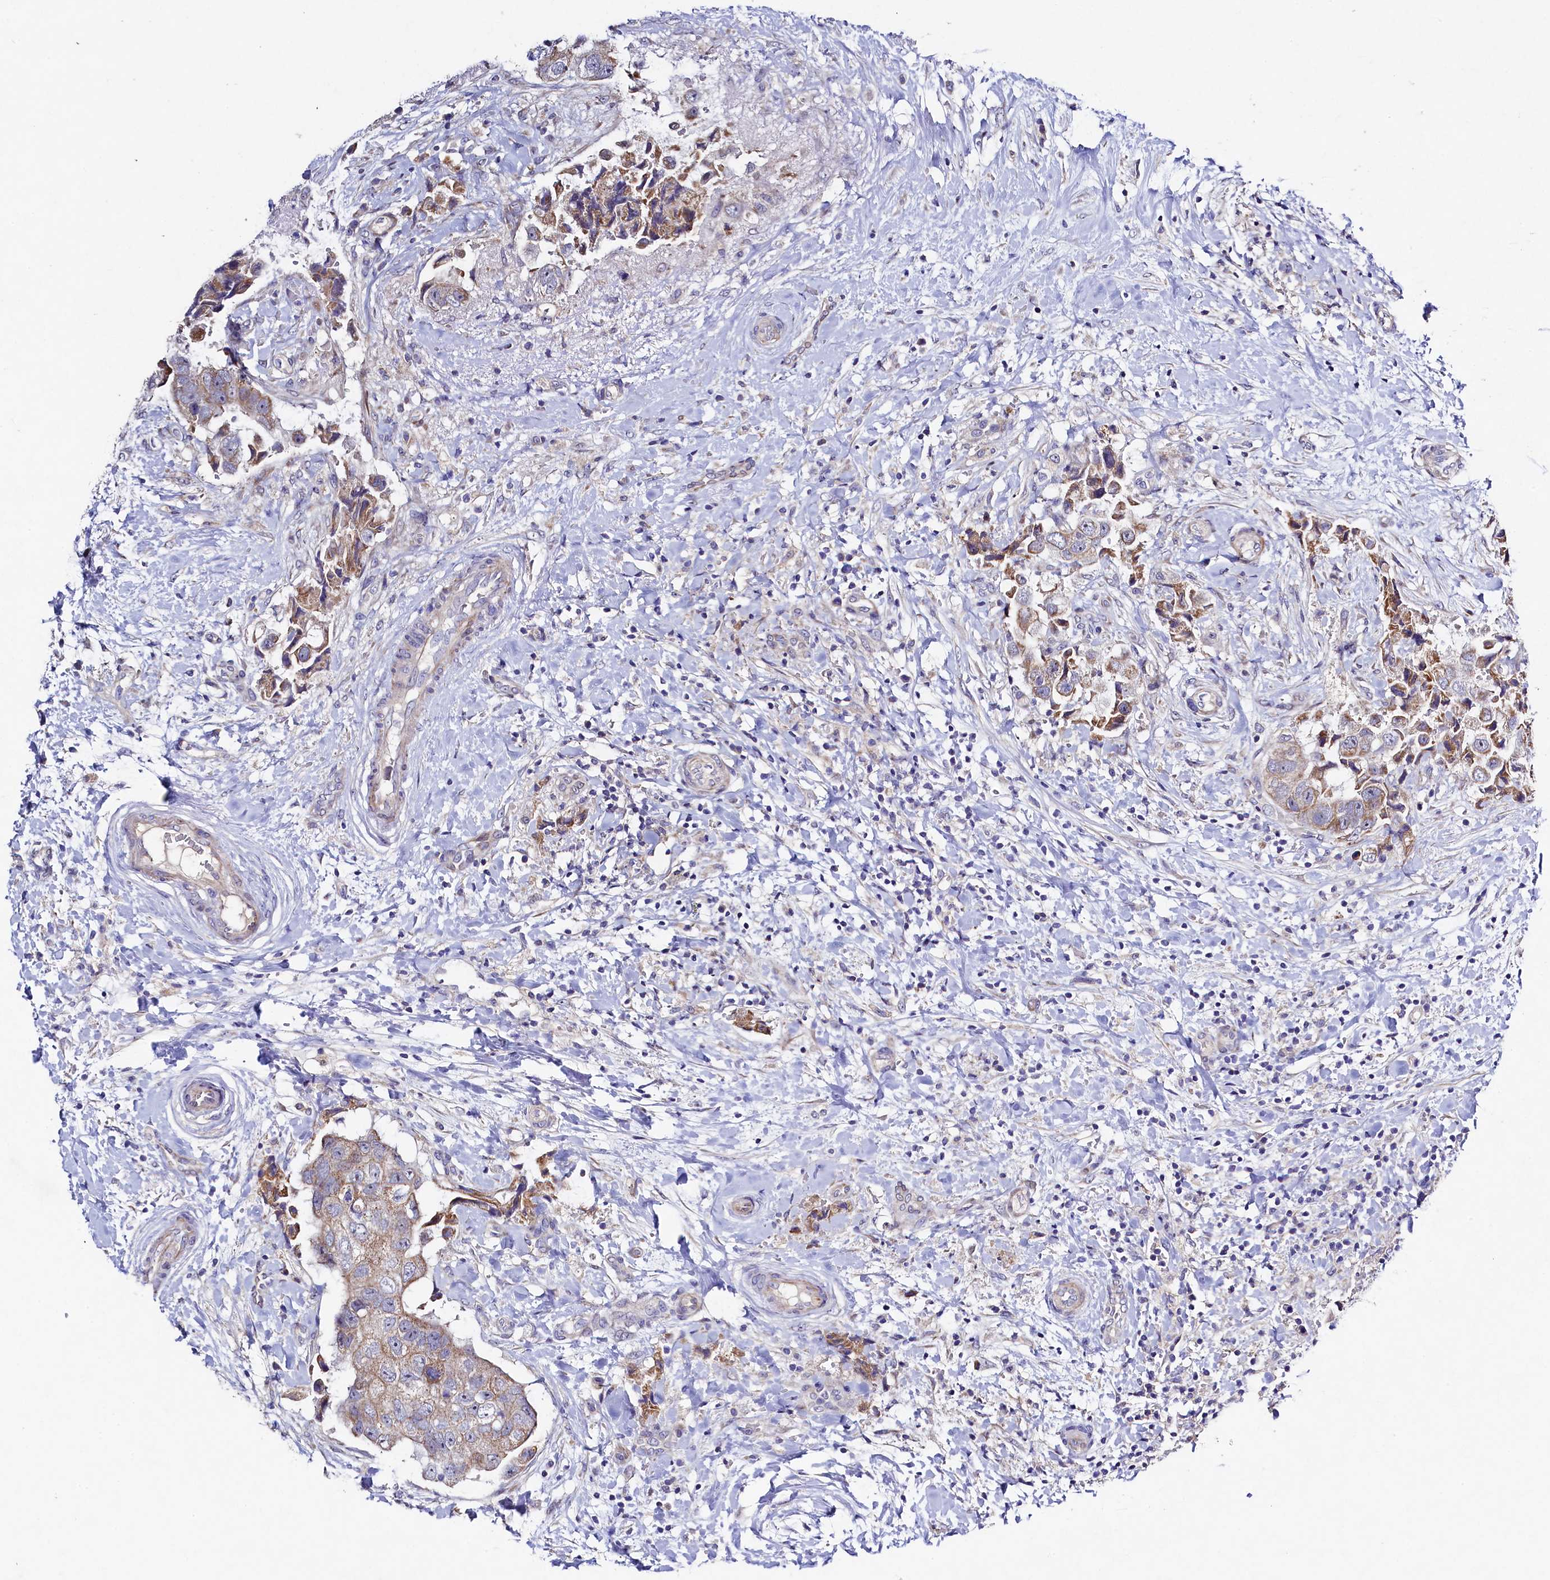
{"staining": {"intensity": "weak", "quantity": "25%-75%", "location": "cytoplasmic/membranous"}, "tissue": "breast cancer", "cell_type": "Tumor cells", "image_type": "cancer", "snomed": [{"axis": "morphology", "description": "Normal tissue, NOS"}, {"axis": "morphology", "description": "Duct carcinoma"}, {"axis": "topography", "description": "Breast"}], "caption": "This is an image of immunohistochemistry (IHC) staining of breast cancer, which shows weak expression in the cytoplasmic/membranous of tumor cells.", "gene": "FXYD6", "patient": {"sex": "female", "age": 62}}